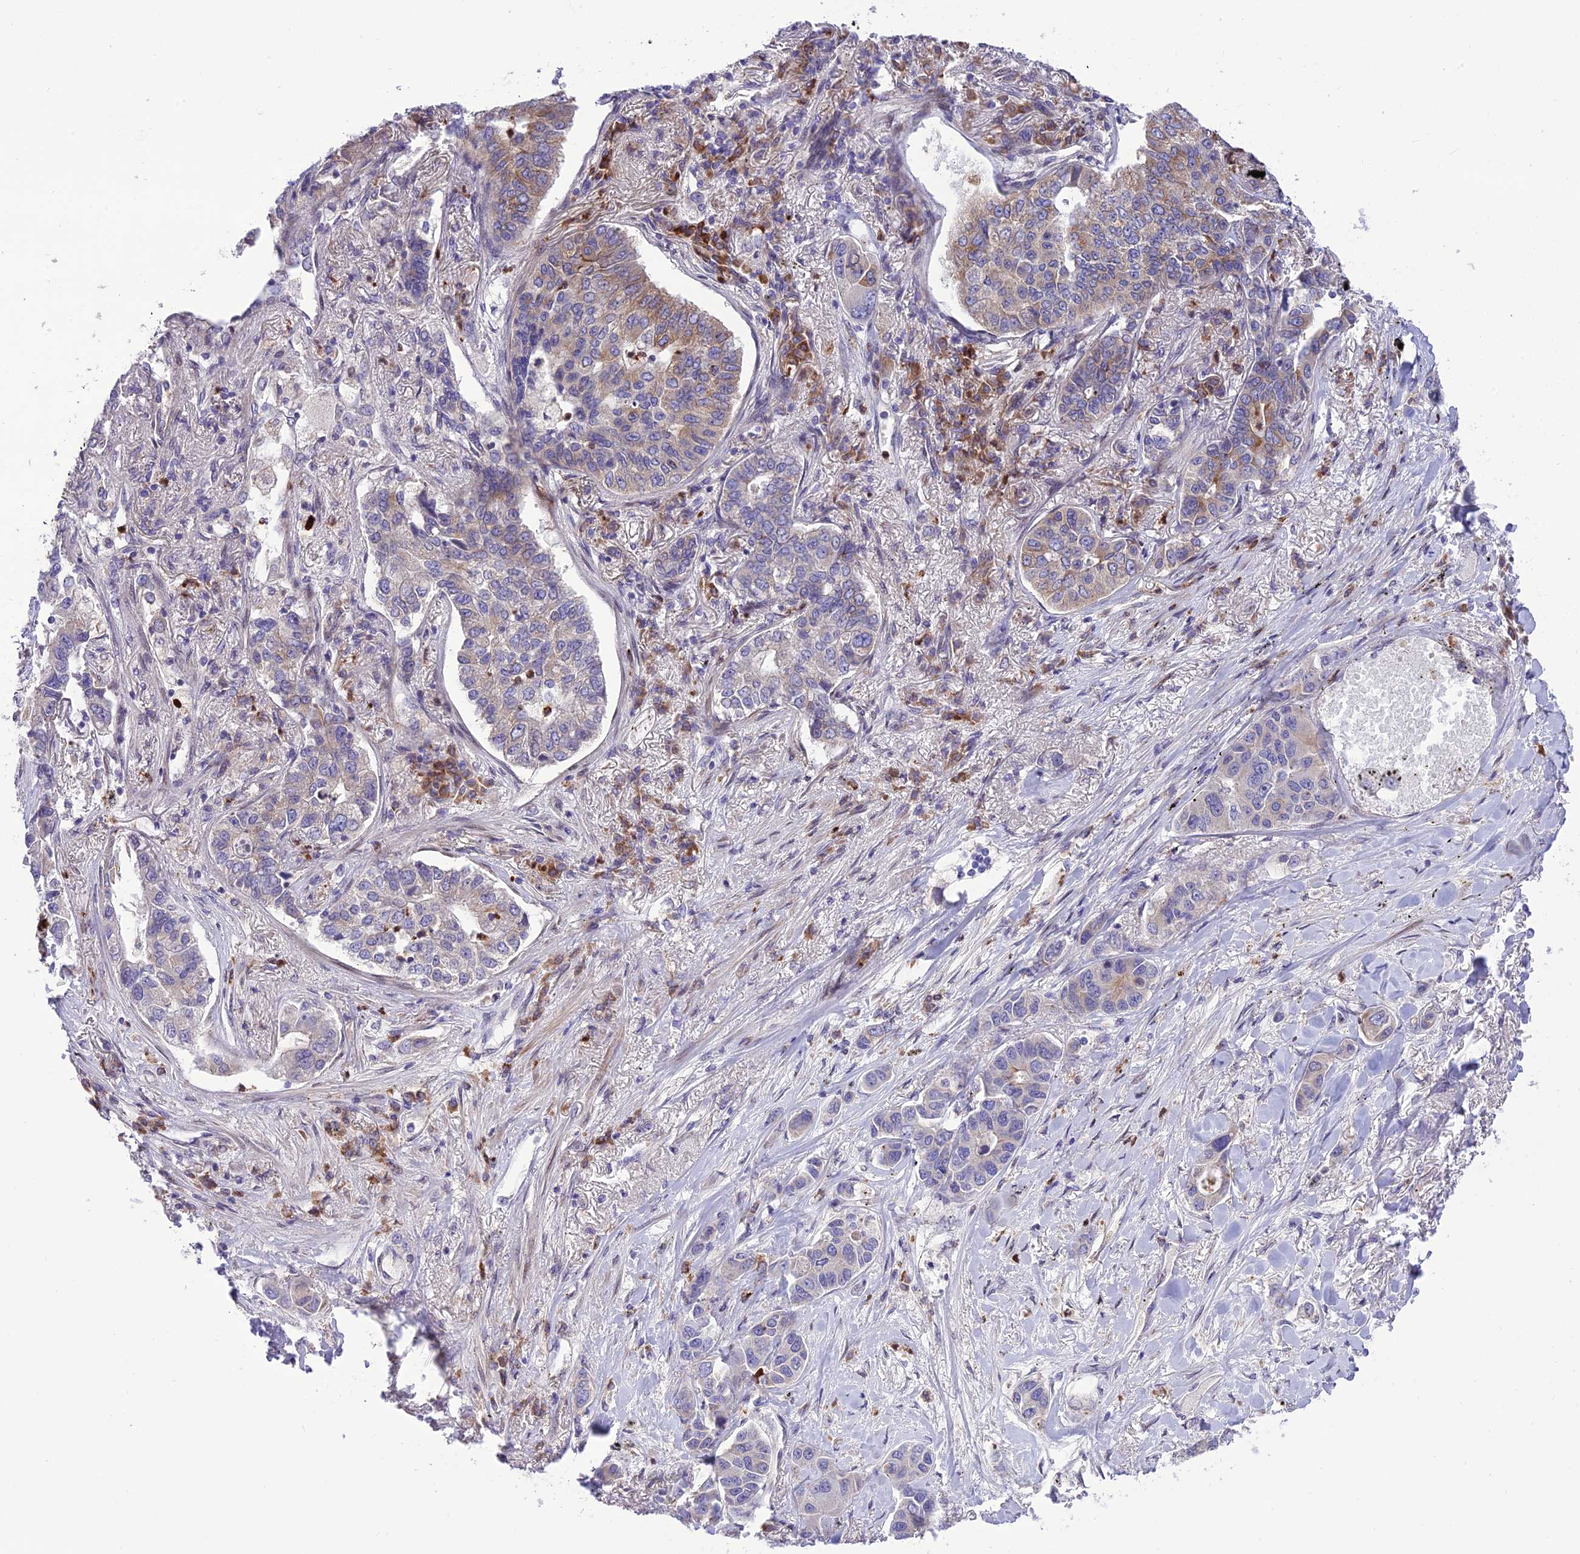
{"staining": {"intensity": "weak", "quantity": "25%-75%", "location": "cytoplasmic/membranous"}, "tissue": "lung cancer", "cell_type": "Tumor cells", "image_type": "cancer", "snomed": [{"axis": "morphology", "description": "Adenocarcinoma, NOS"}, {"axis": "topography", "description": "Lung"}], "caption": "Brown immunohistochemical staining in lung cancer exhibits weak cytoplasmic/membranous expression in approximately 25%-75% of tumor cells. (DAB (3,3'-diaminobenzidine) IHC, brown staining for protein, blue staining for nuclei).", "gene": "JMY", "patient": {"sex": "male", "age": 49}}